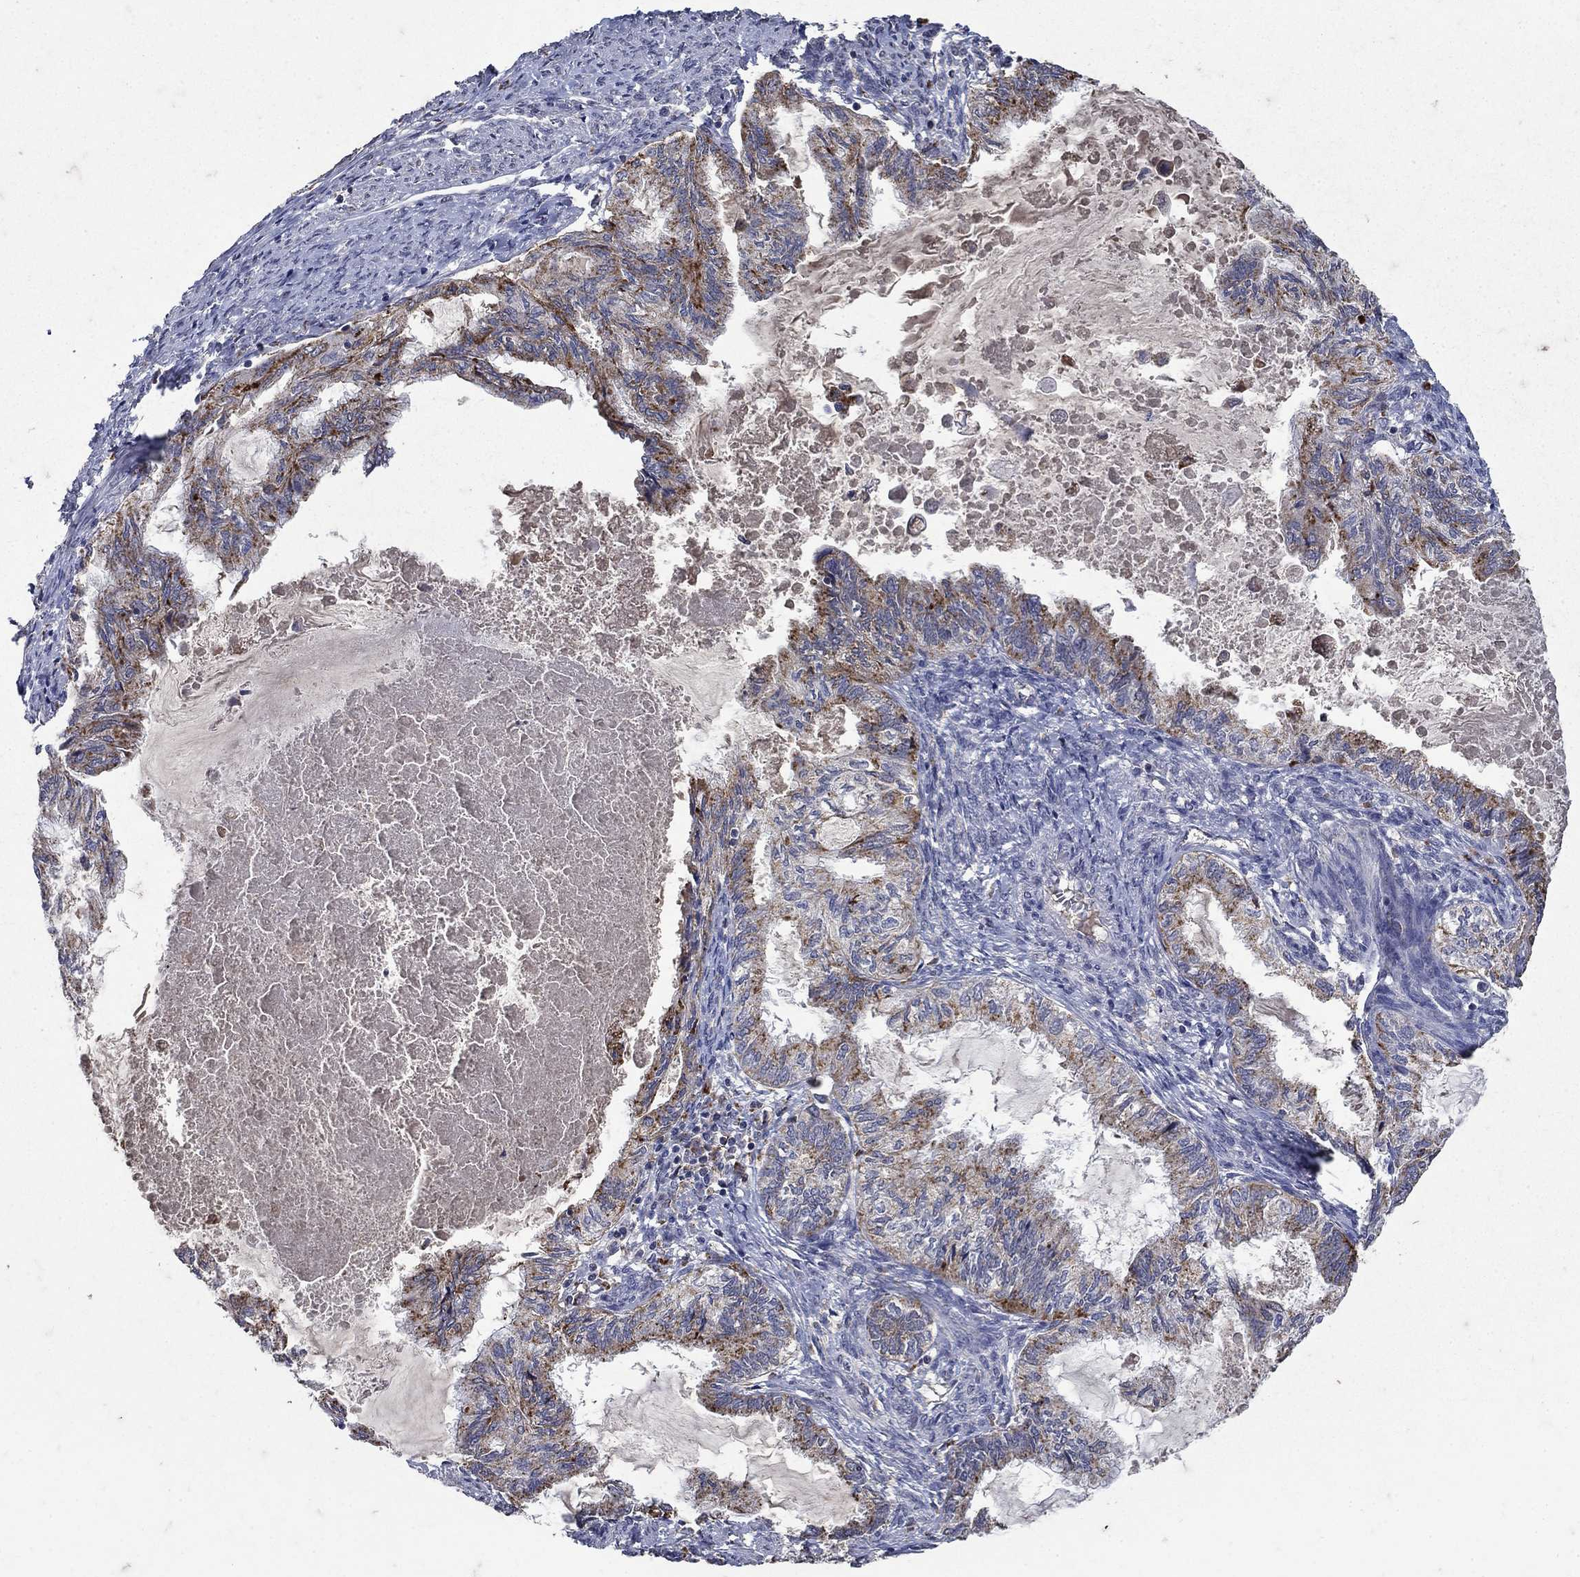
{"staining": {"intensity": "strong", "quantity": "<25%", "location": "cytoplasmic/membranous"}, "tissue": "endometrial cancer", "cell_type": "Tumor cells", "image_type": "cancer", "snomed": [{"axis": "morphology", "description": "Adenocarcinoma, NOS"}, {"axis": "topography", "description": "Endometrium"}], "caption": "DAB immunohistochemical staining of endometrial cancer (adenocarcinoma) shows strong cytoplasmic/membranous protein positivity in approximately <25% of tumor cells.", "gene": "NPC2", "patient": {"sex": "female", "age": 86}}